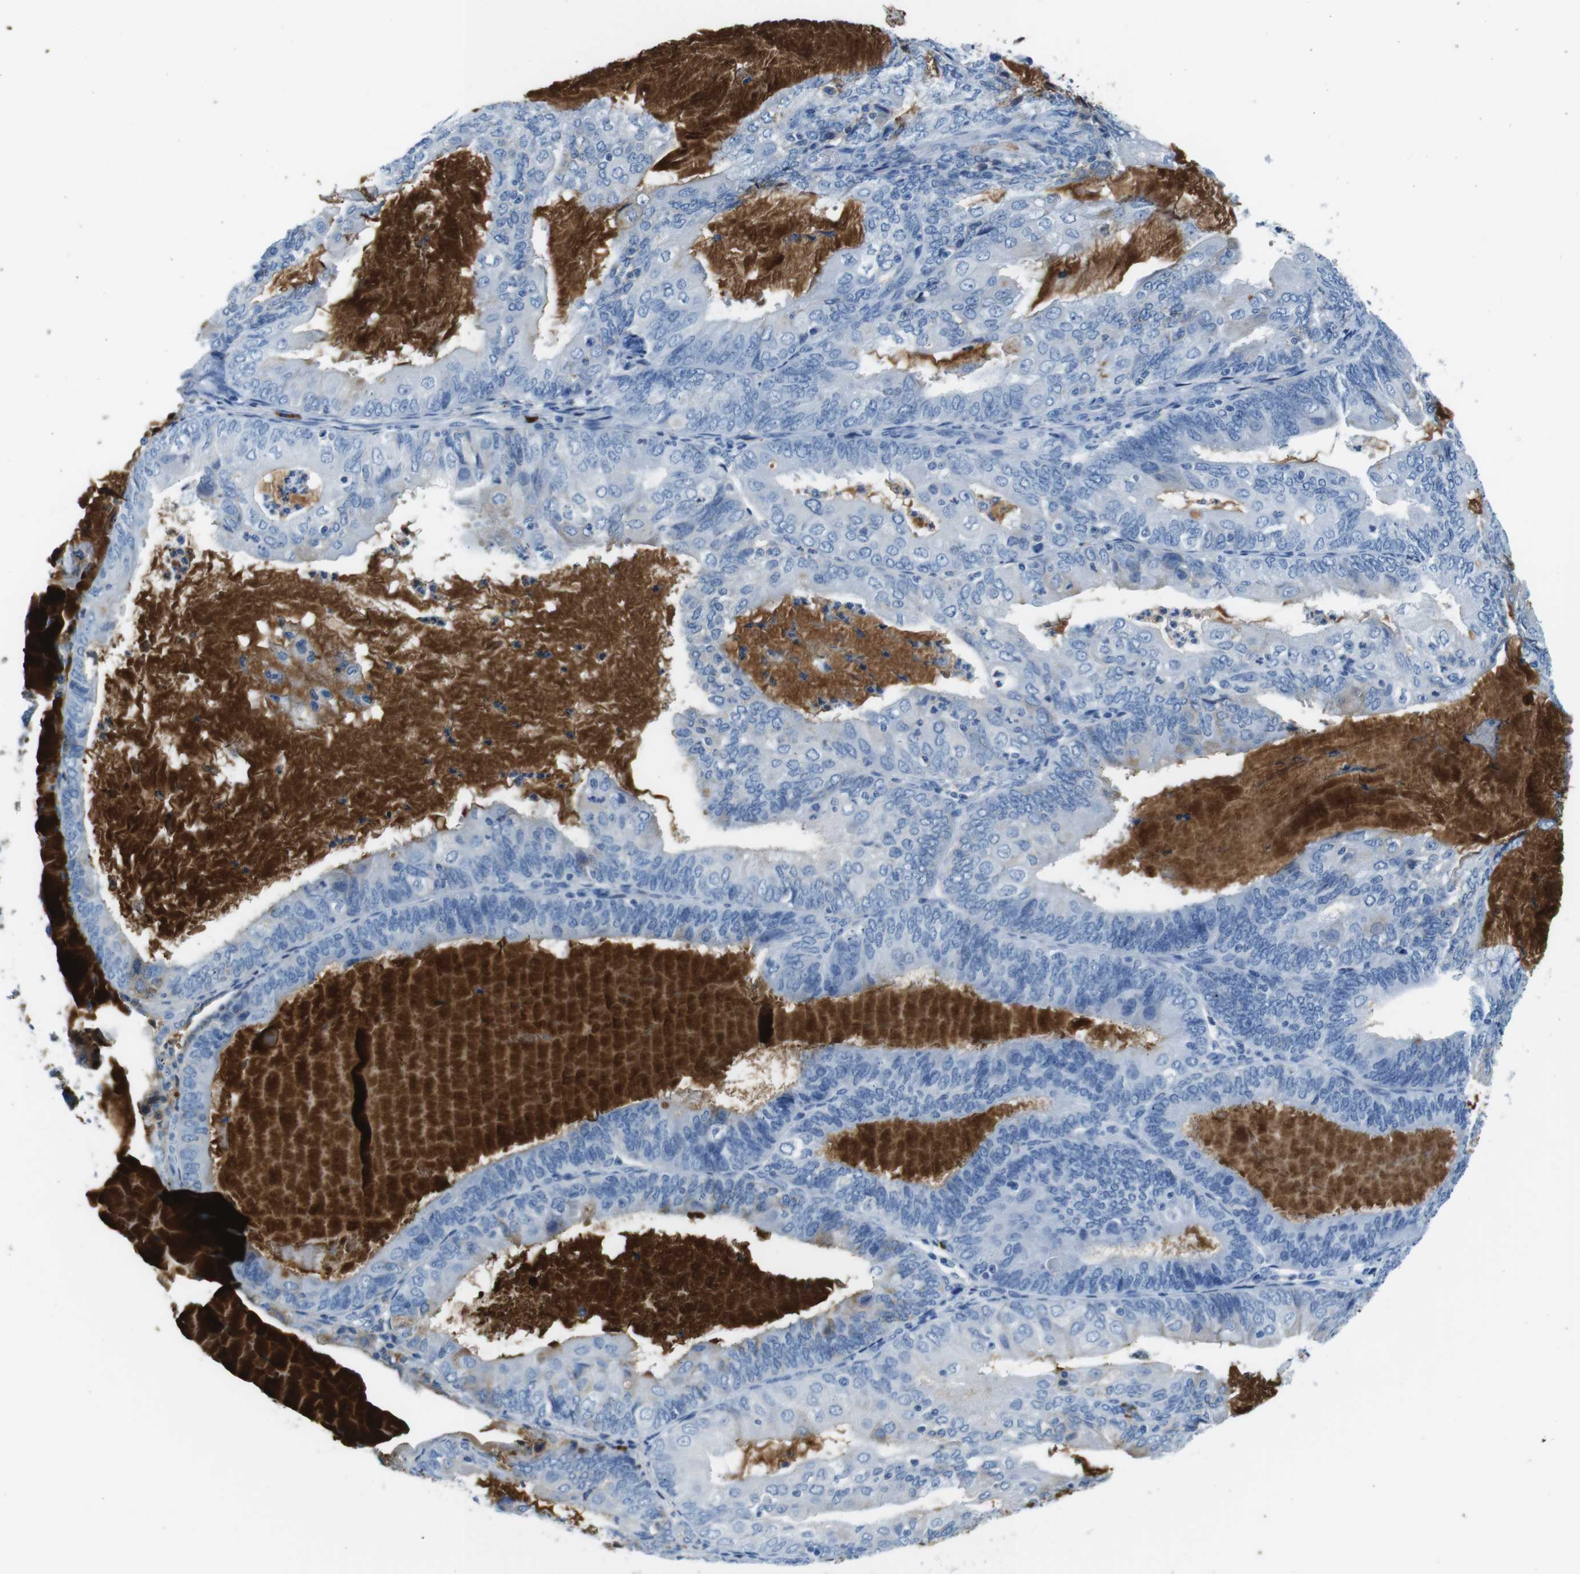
{"staining": {"intensity": "negative", "quantity": "none", "location": "none"}, "tissue": "endometrial cancer", "cell_type": "Tumor cells", "image_type": "cancer", "snomed": [{"axis": "morphology", "description": "Adenocarcinoma, NOS"}, {"axis": "topography", "description": "Endometrium"}], "caption": "Immunohistochemistry (IHC) photomicrograph of human adenocarcinoma (endometrial) stained for a protein (brown), which shows no expression in tumor cells. Brightfield microscopy of IHC stained with DAB (brown) and hematoxylin (blue), captured at high magnification.", "gene": "IGKC", "patient": {"sex": "female", "age": 81}}